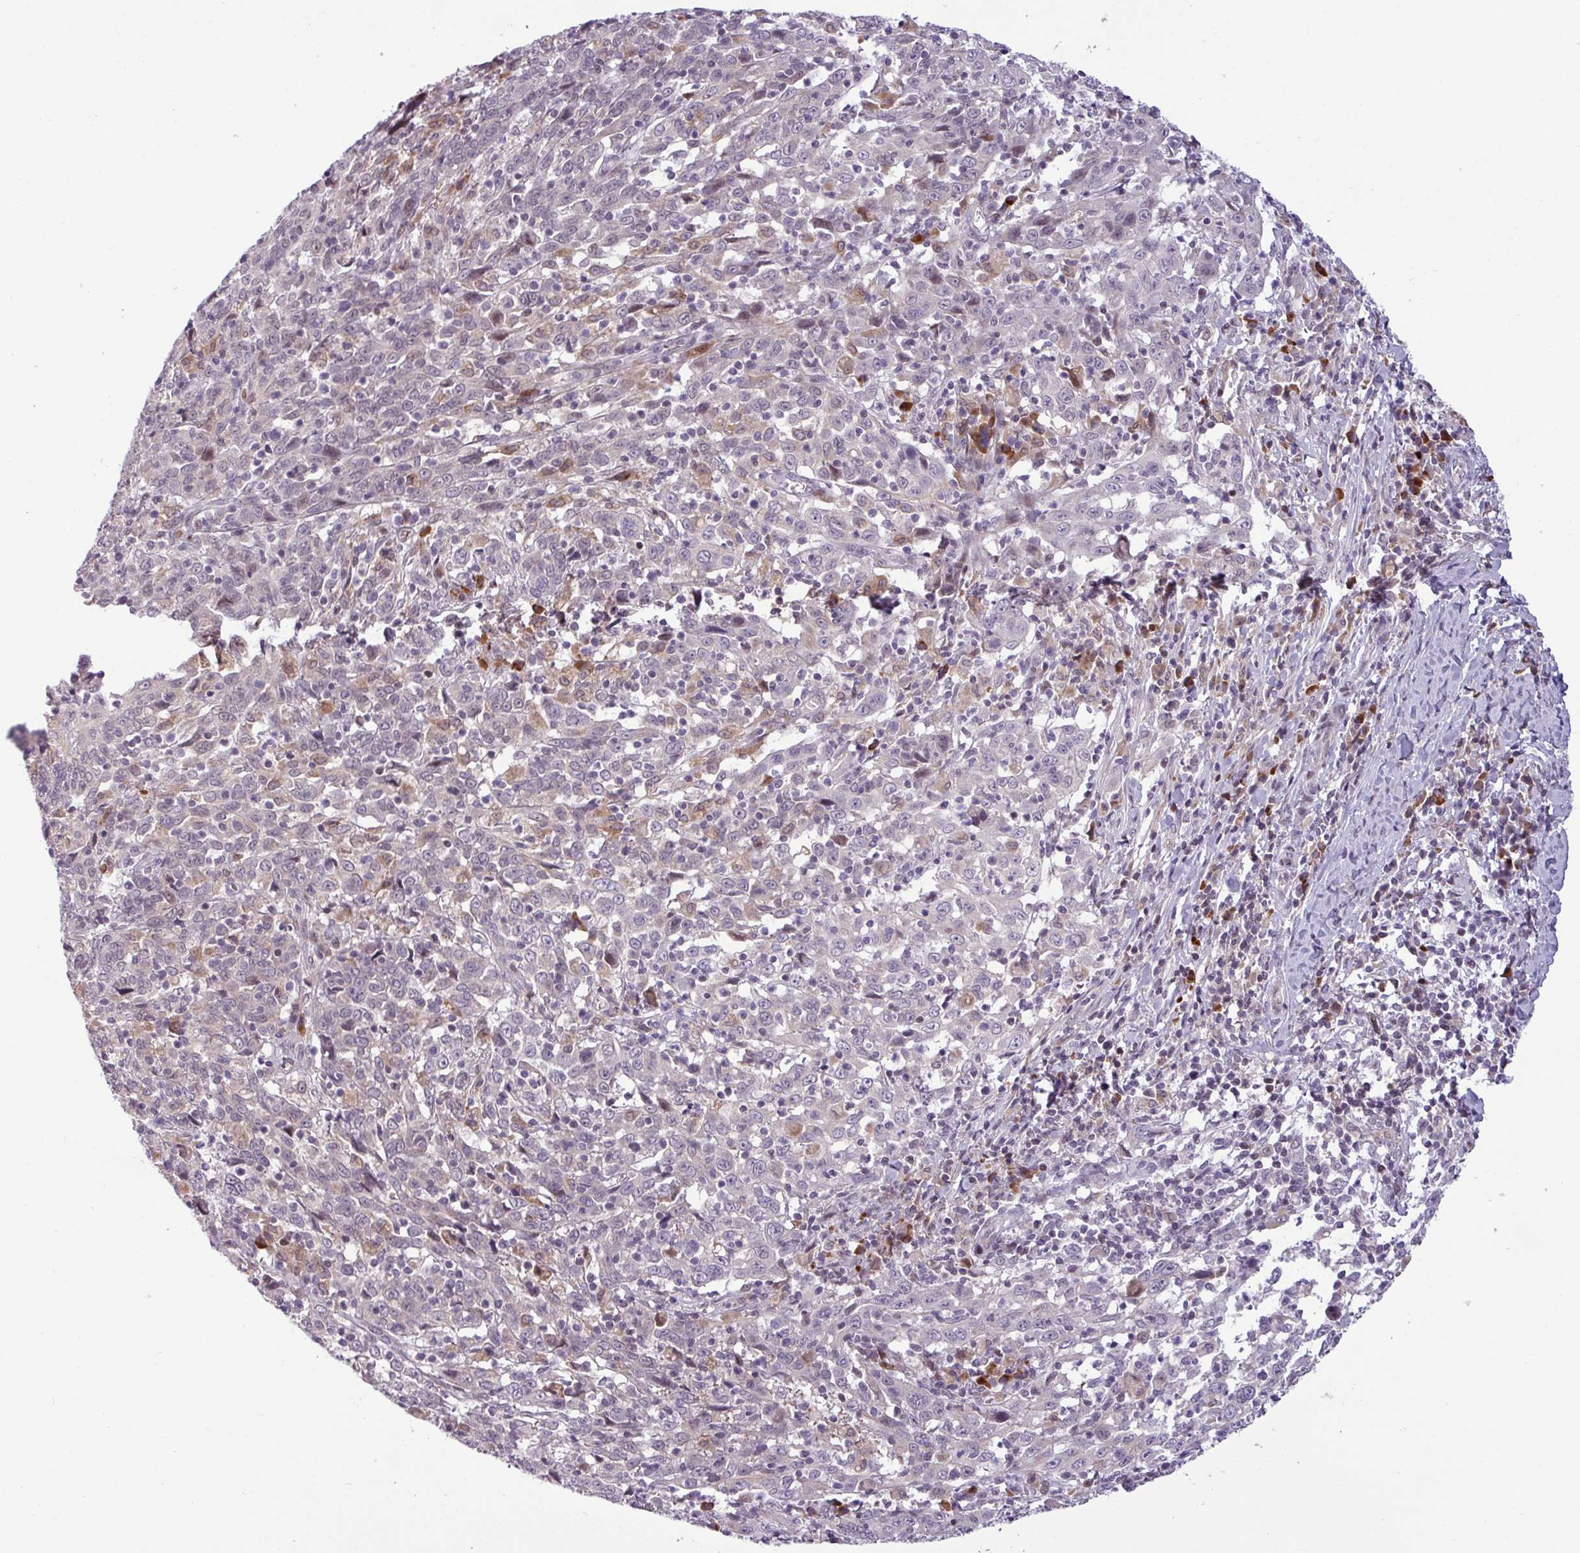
{"staining": {"intensity": "negative", "quantity": "none", "location": "none"}, "tissue": "cervical cancer", "cell_type": "Tumor cells", "image_type": "cancer", "snomed": [{"axis": "morphology", "description": "Squamous cell carcinoma, NOS"}, {"axis": "topography", "description": "Cervix"}], "caption": "Tumor cells show no significant positivity in cervical cancer.", "gene": "SLC66A2", "patient": {"sex": "female", "age": 46}}